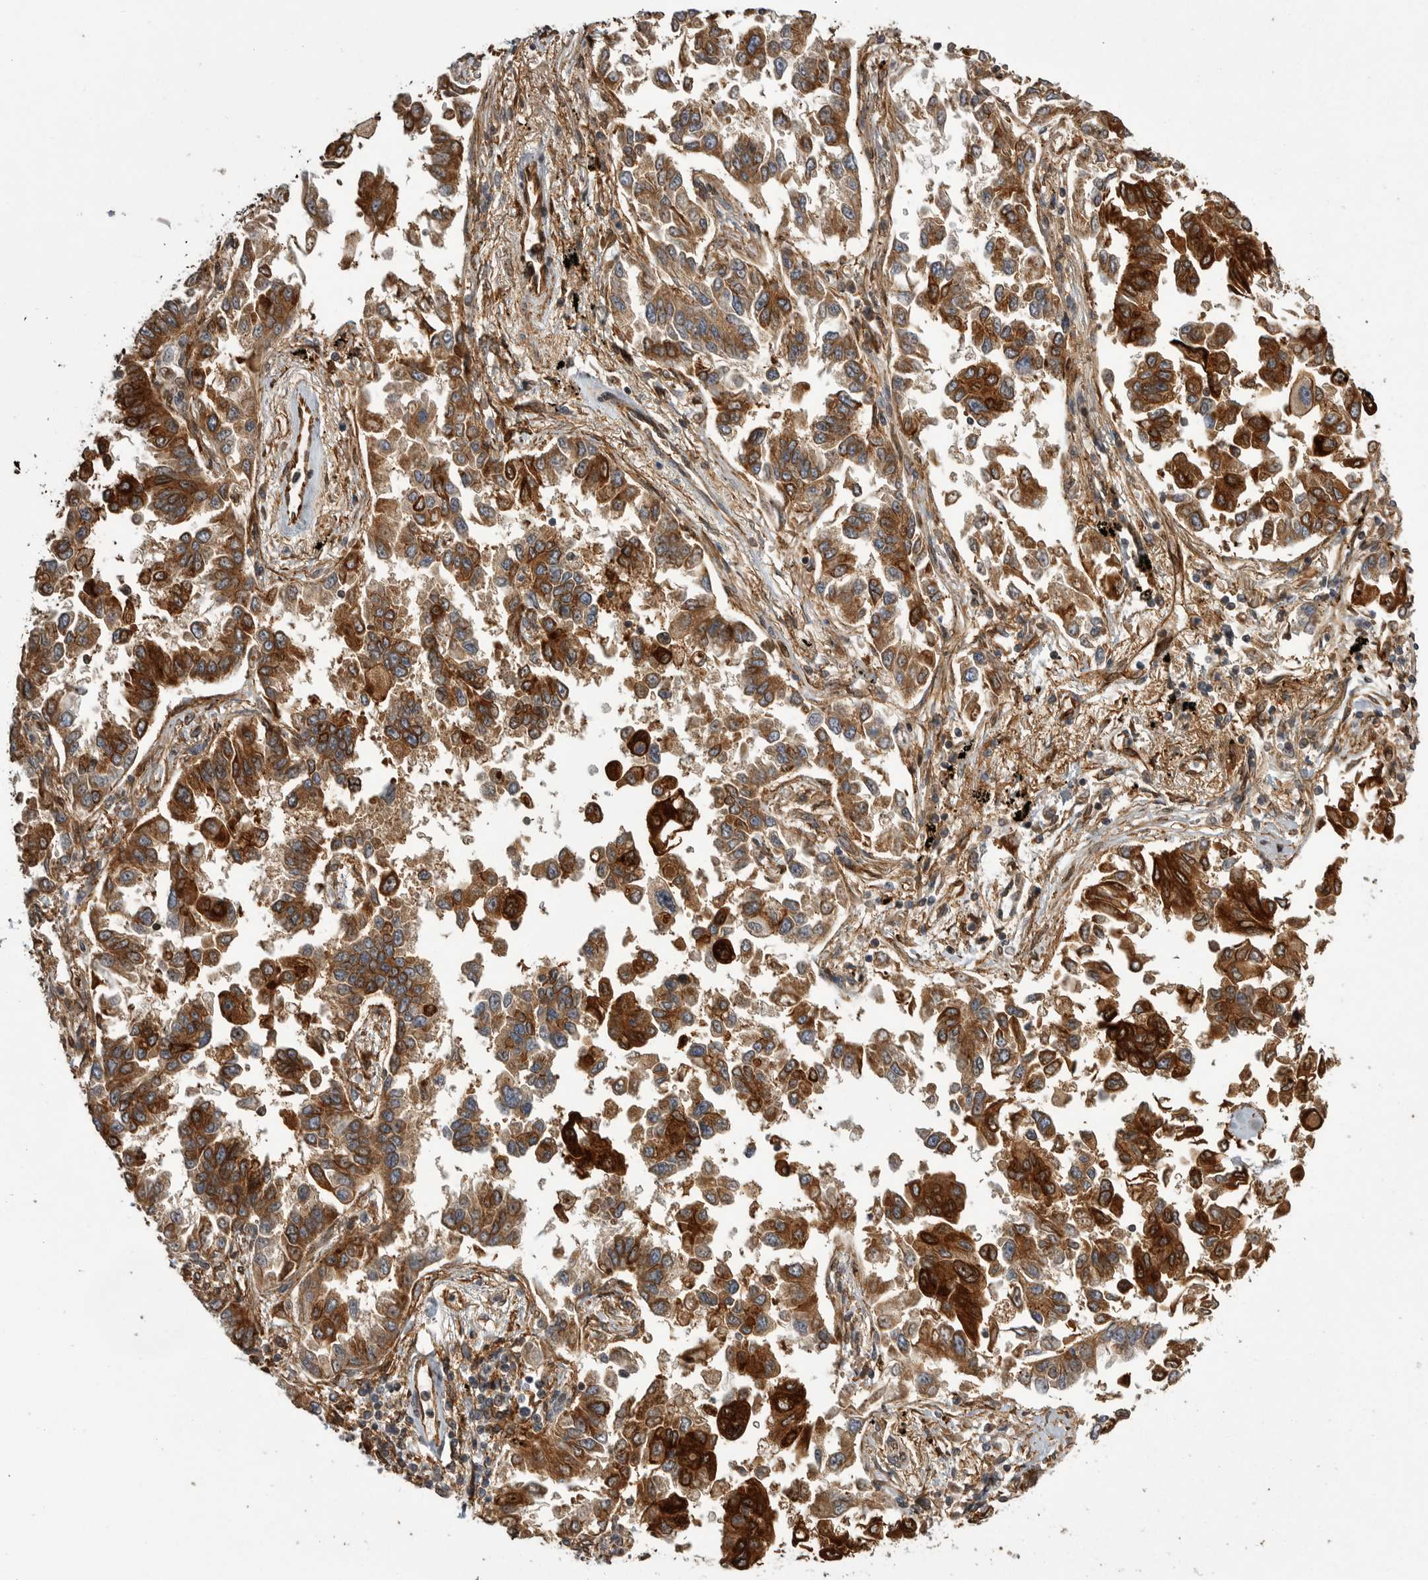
{"staining": {"intensity": "strong", "quantity": ">75%", "location": "cytoplasmic/membranous"}, "tissue": "lung cancer", "cell_type": "Tumor cells", "image_type": "cancer", "snomed": [{"axis": "morphology", "description": "Adenocarcinoma, NOS"}, {"axis": "topography", "description": "Lung"}], "caption": "Protein staining exhibits strong cytoplasmic/membranous positivity in approximately >75% of tumor cells in adenocarcinoma (lung). The staining was performed using DAB (3,3'-diaminobenzidine), with brown indicating positive protein expression. Nuclei are stained blue with hematoxylin.", "gene": "NECTIN1", "patient": {"sex": "female", "age": 67}}